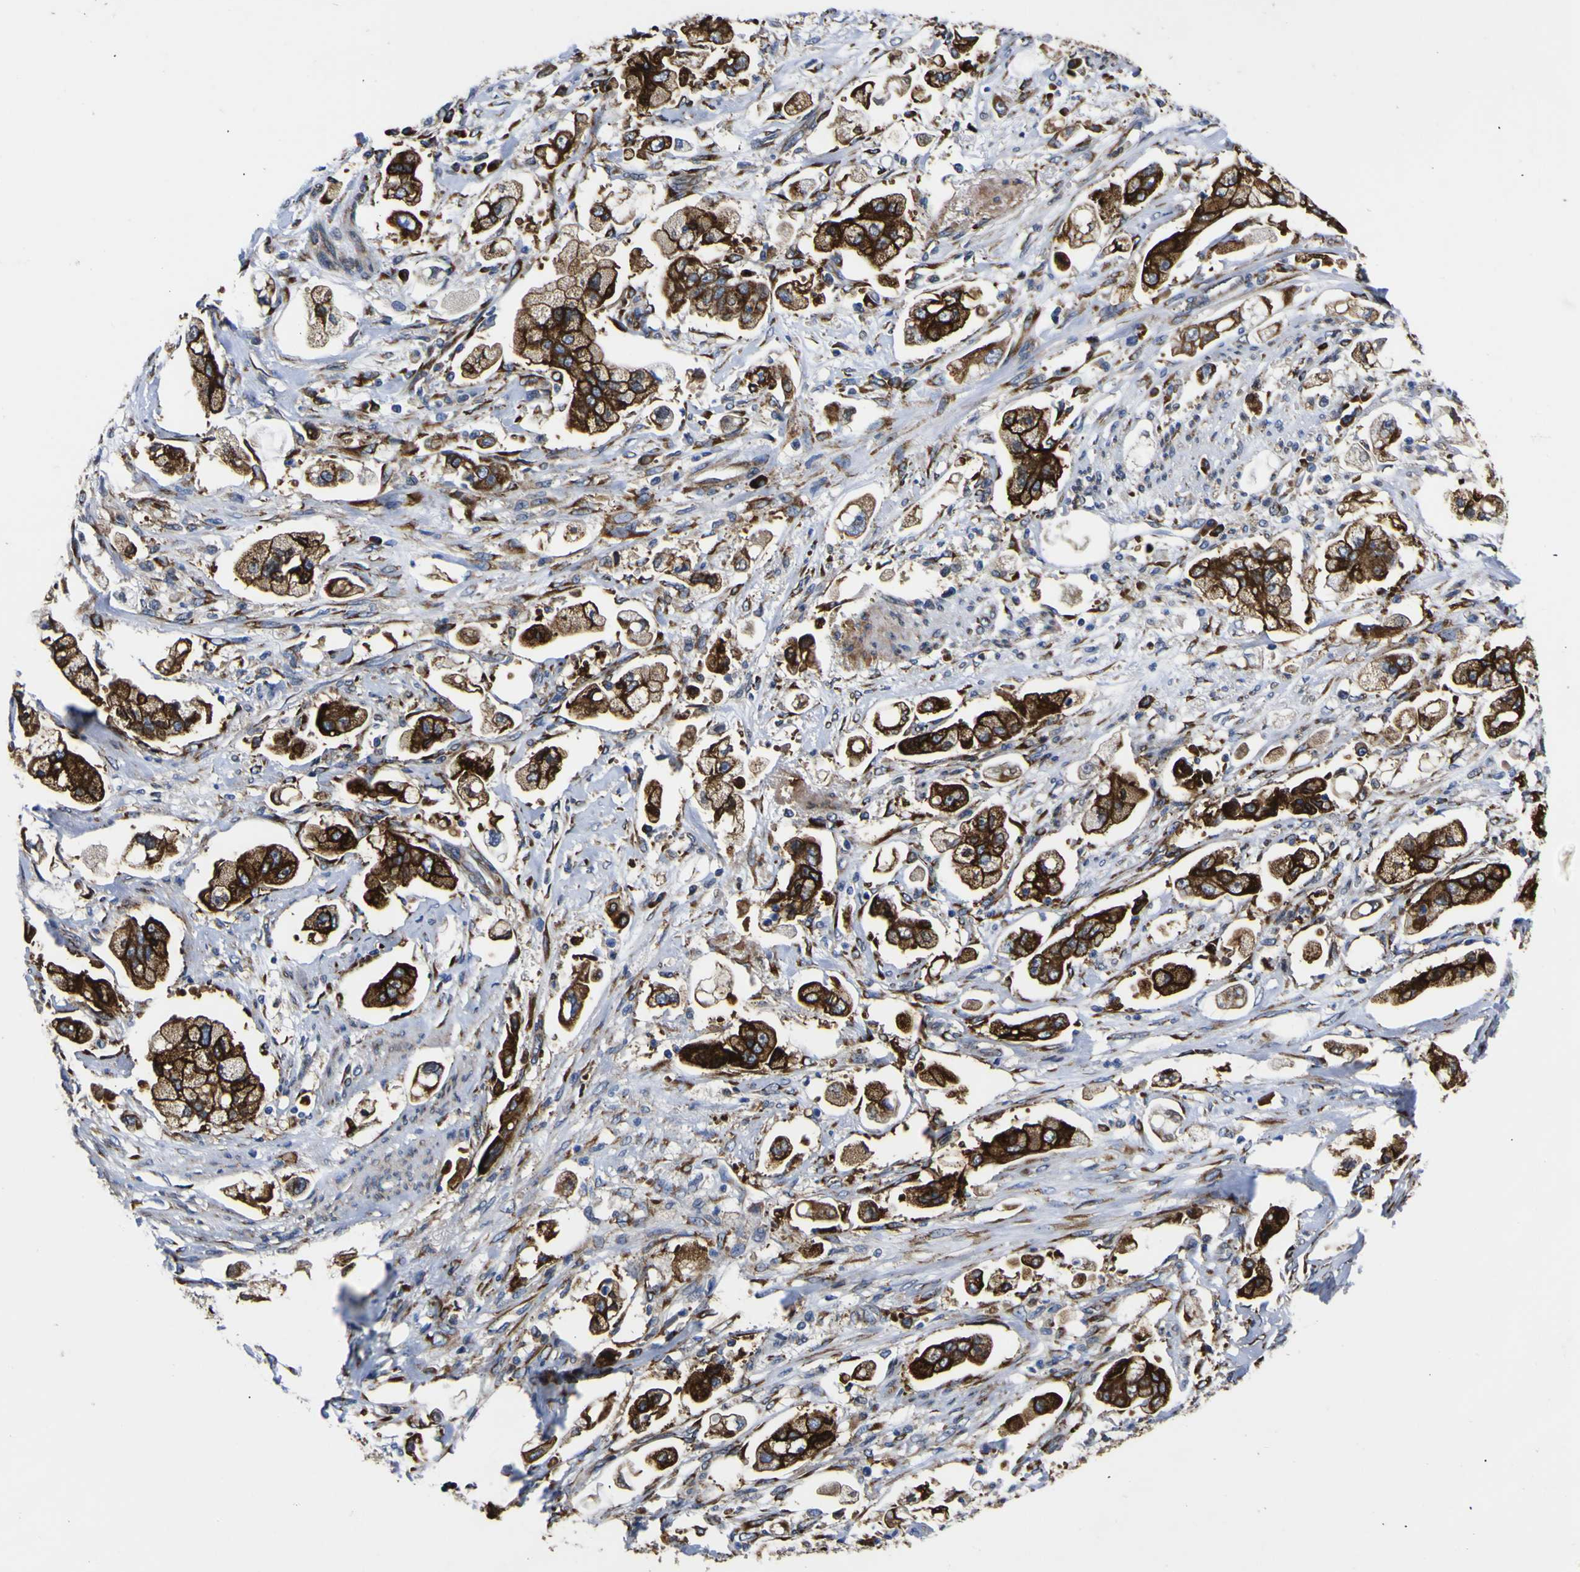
{"staining": {"intensity": "strong", "quantity": ">75%", "location": "cytoplasmic/membranous"}, "tissue": "stomach cancer", "cell_type": "Tumor cells", "image_type": "cancer", "snomed": [{"axis": "morphology", "description": "Adenocarcinoma, NOS"}, {"axis": "topography", "description": "Stomach"}], "caption": "Tumor cells show high levels of strong cytoplasmic/membranous expression in about >75% of cells in human stomach cancer.", "gene": "SCD", "patient": {"sex": "male", "age": 62}}